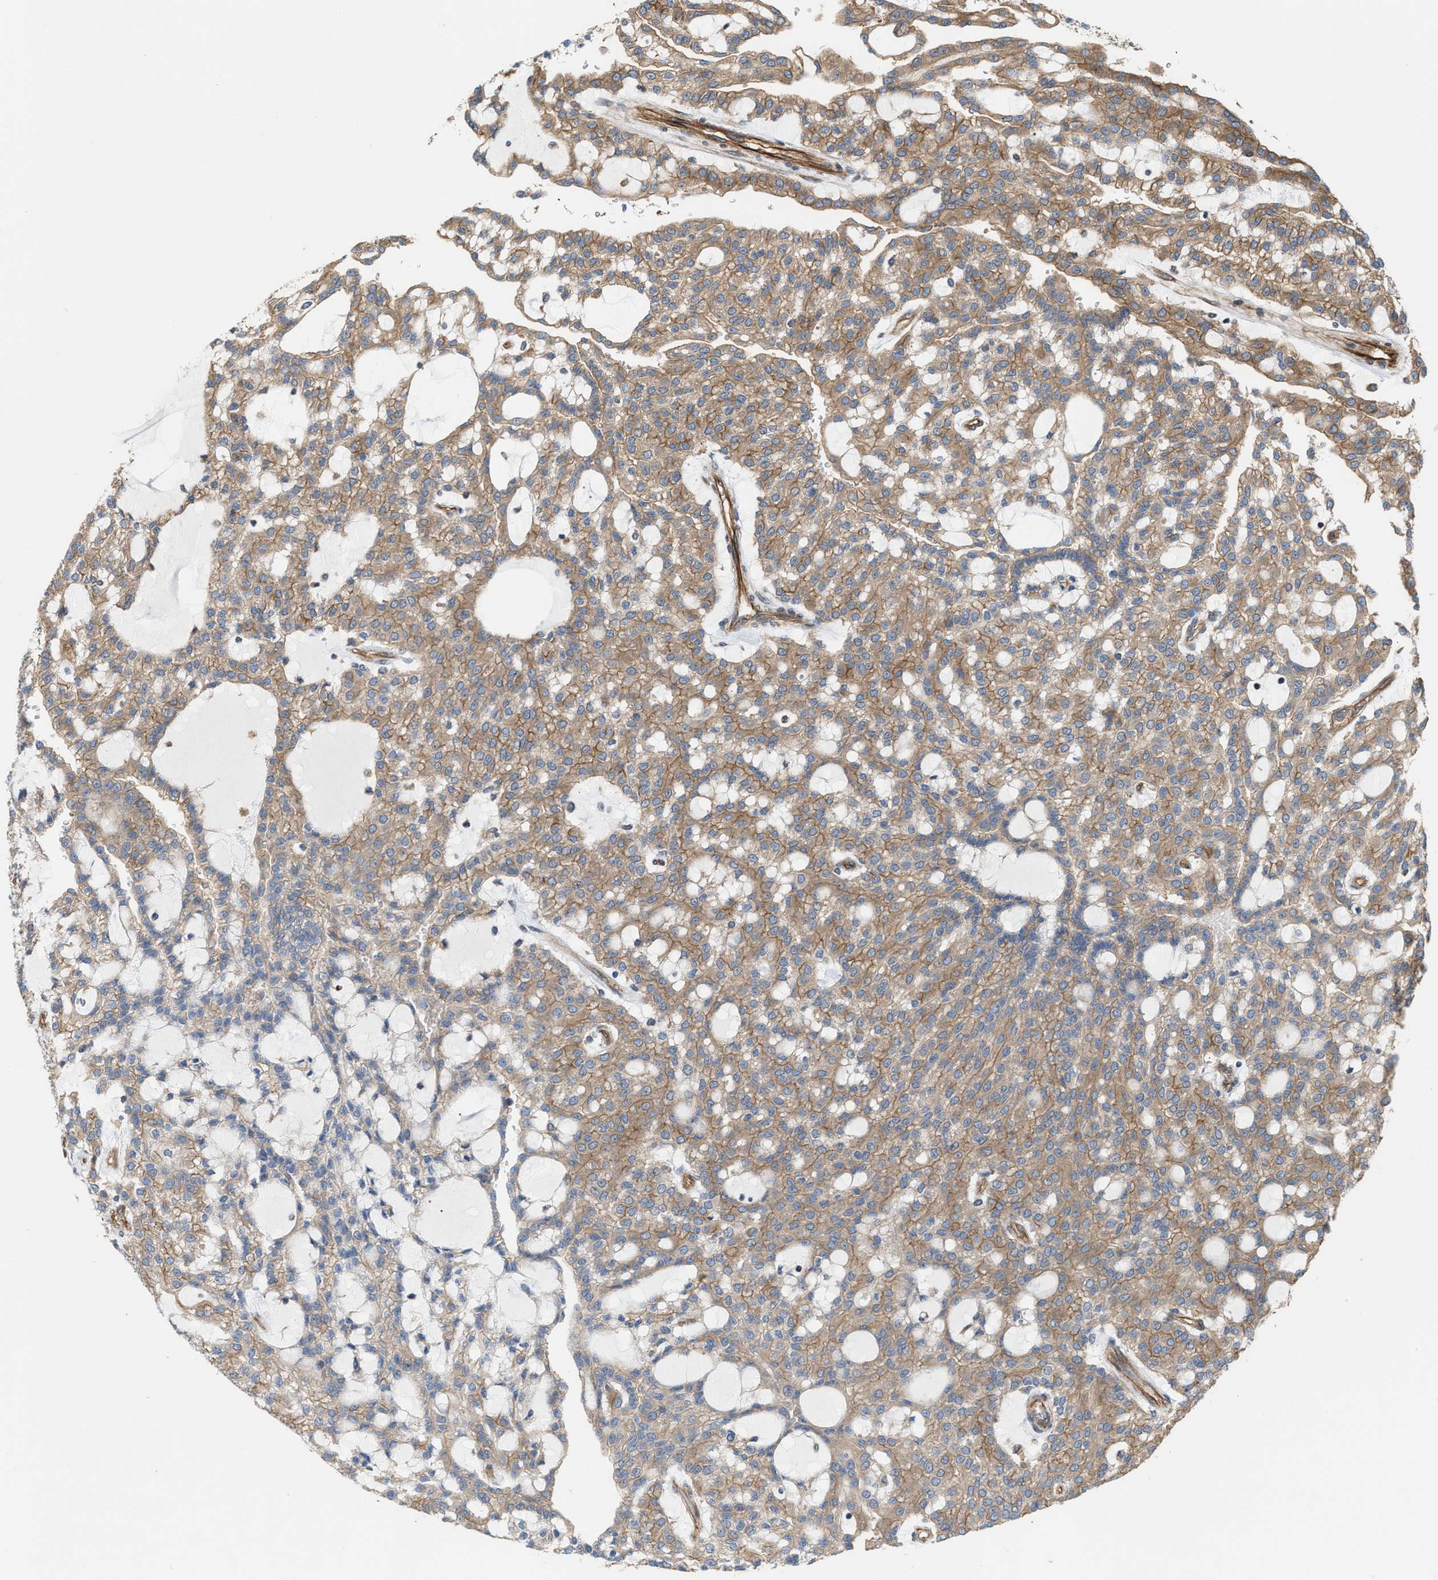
{"staining": {"intensity": "weak", "quantity": ">75%", "location": "cytoplasmic/membranous"}, "tissue": "renal cancer", "cell_type": "Tumor cells", "image_type": "cancer", "snomed": [{"axis": "morphology", "description": "Adenocarcinoma, NOS"}, {"axis": "topography", "description": "Kidney"}], "caption": "The histopathology image reveals staining of renal cancer (adenocarcinoma), revealing weak cytoplasmic/membranous protein positivity (brown color) within tumor cells. (brown staining indicates protein expression, while blue staining denotes nuclei).", "gene": "EPS15L1", "patient": {"sex": "male", "age": 63}}